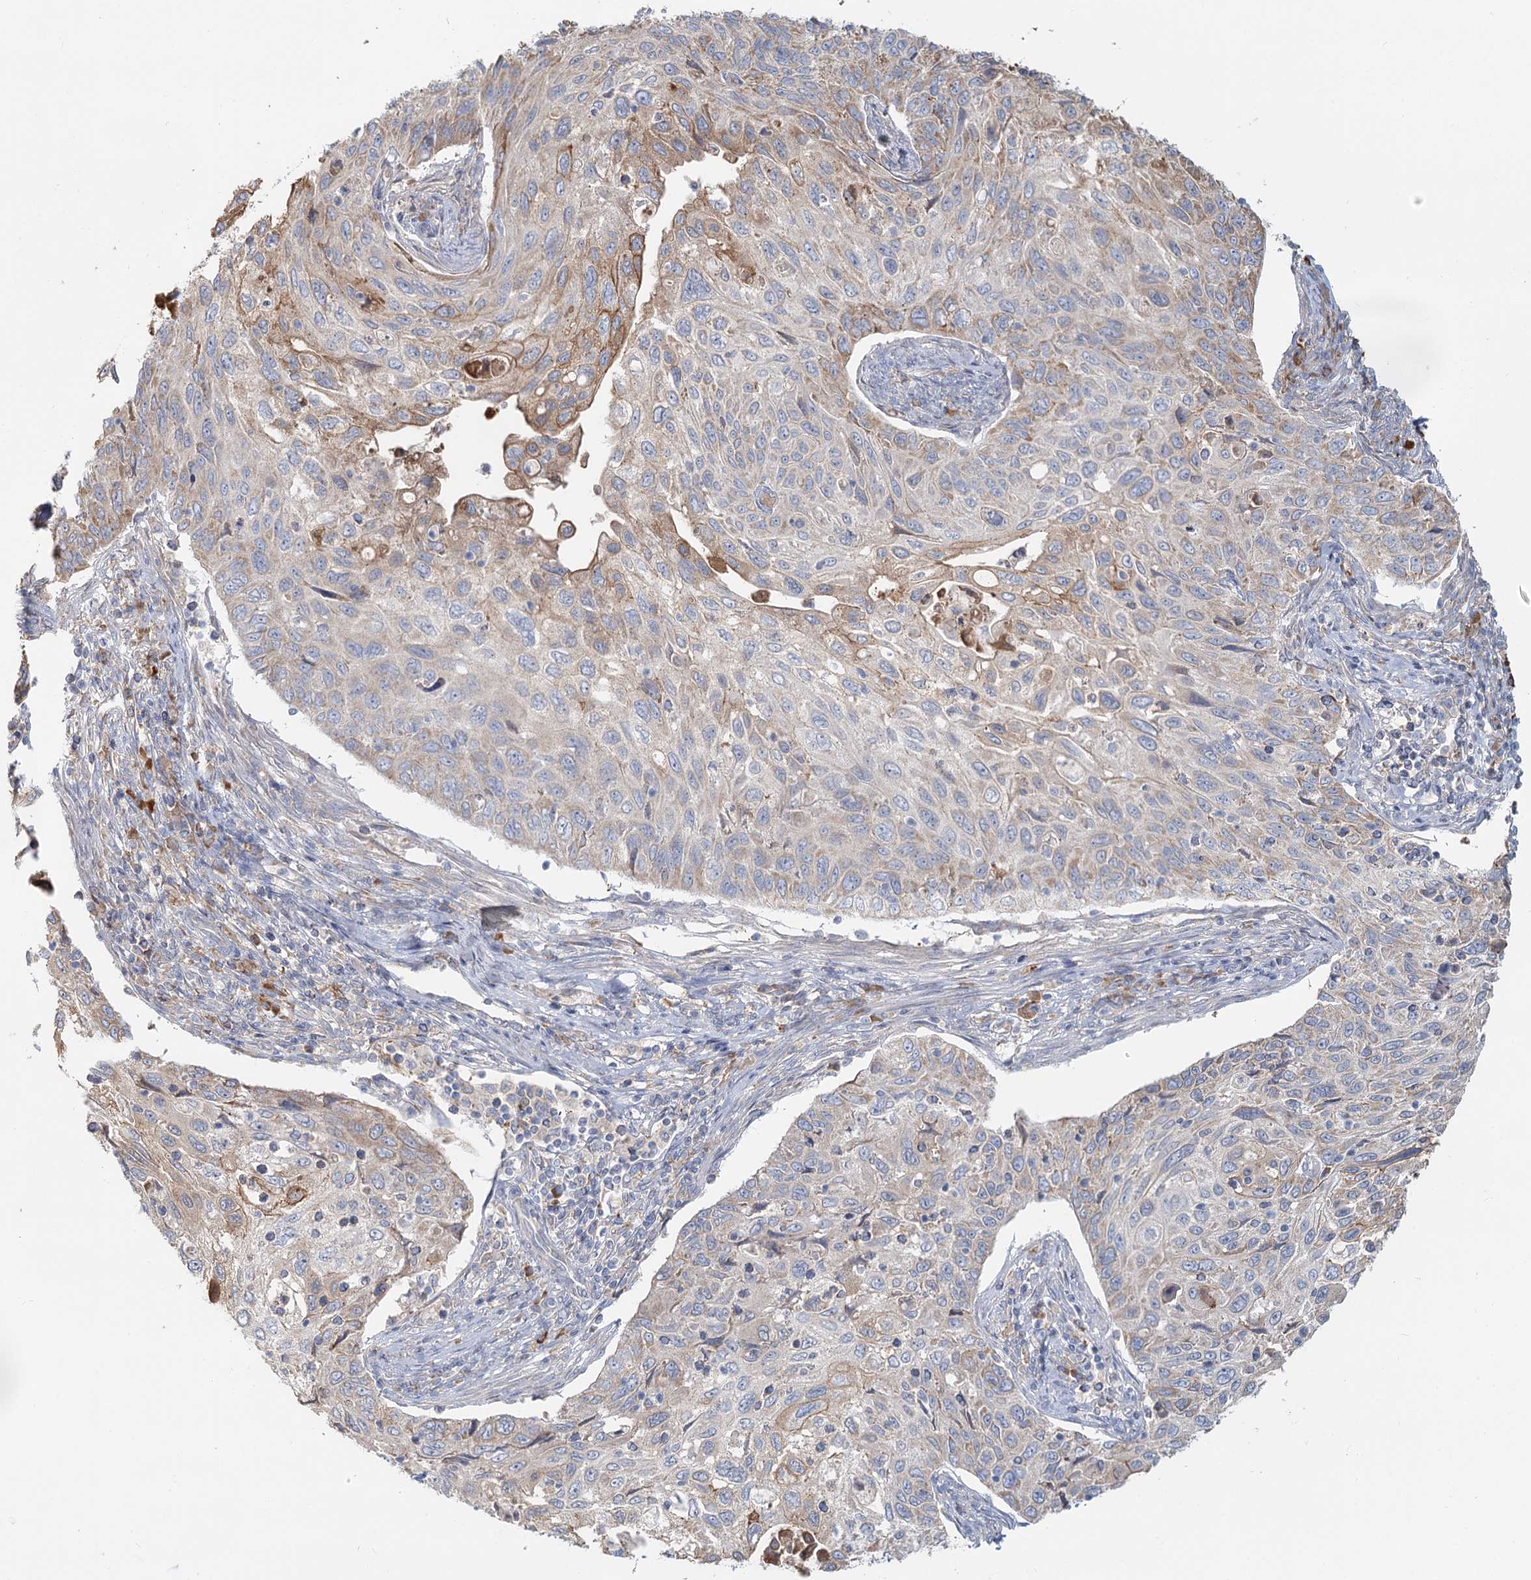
{"staining": {"intensity": "moderate", "quantity": "<25%", "location": "cytoplasmic/membranous"}, "tissue": "cervical cancer", "cell_type": "Tumor cells", "image_type": "cancer", "snomed": [{"axis": "morphology", "description": "Squamous cell carcinoma, NOS"}, {"axis": "topography", "description": "Cervix"}], "caption": "Immunohistochemical staining of human squamous cell carcinoma (cervical) displays low levels of moderate cytoplasmic/membranous protein positivity in about <25% of tumor cells.", "gene": "ANKRD16", "patient": {"sex": "female", "age": 70}}